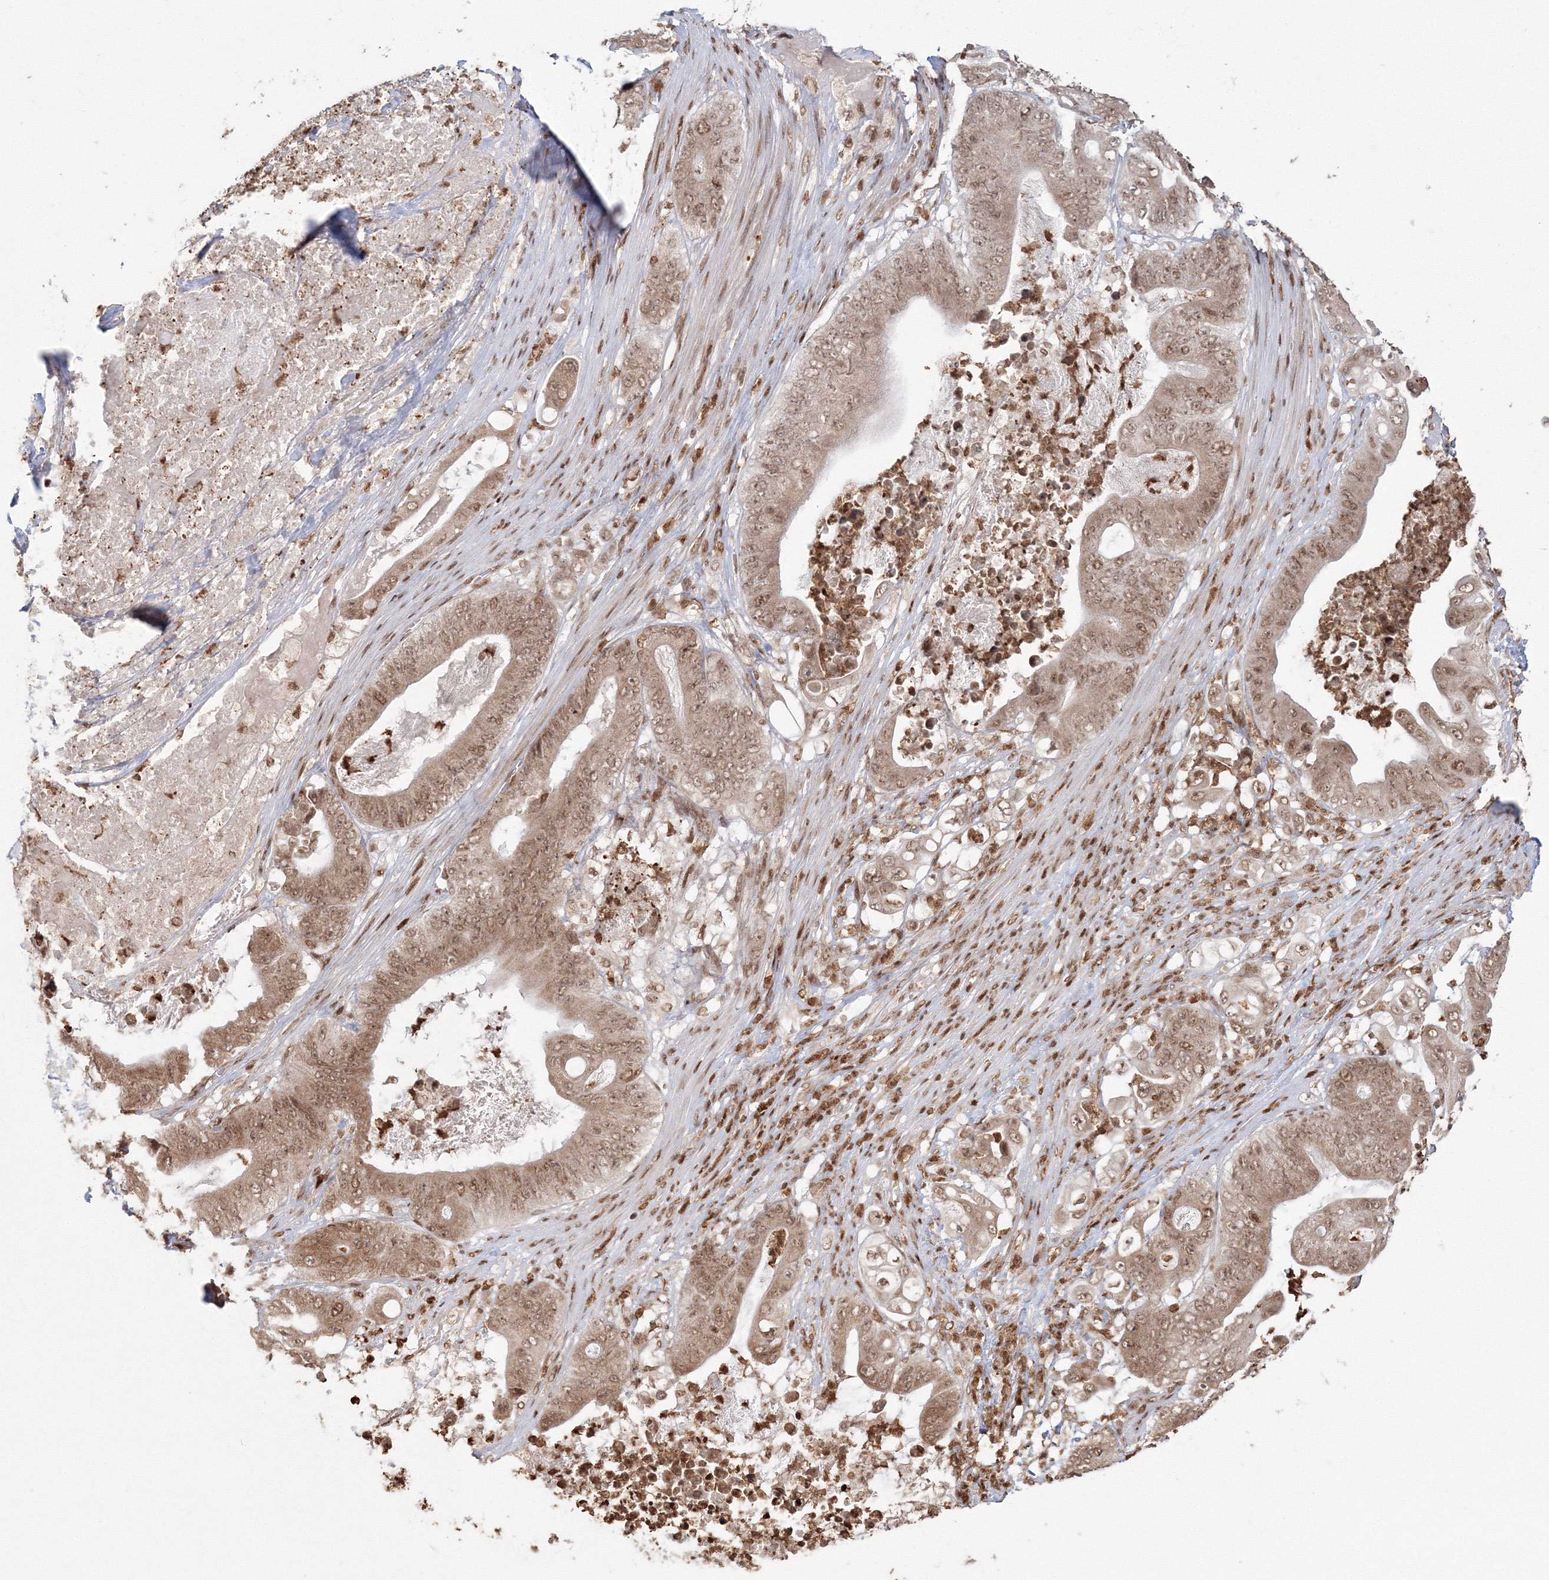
{"staining": {"intensity": "moderate", "quantity": ">75%", "location": "nuclear"}, "tissue": "stomach cancer", "cell_type": "Tumor cells", "image_type": "cancer", "snomed": [{"axis": "morphology", "description": "Adenocarcinoma, NOS"}, {"axis": "topography", "description": "Stomach"}], "caption": "Adenocarcinoma (stomach) stained with DAB (3,3'-diaminobenzidine) IHC demonstrates medium levels of moderate nuclear expression in about >75% of tumor cells.", "gene": "KIF20A", "patient": {"sex": "female", "age": 73}}